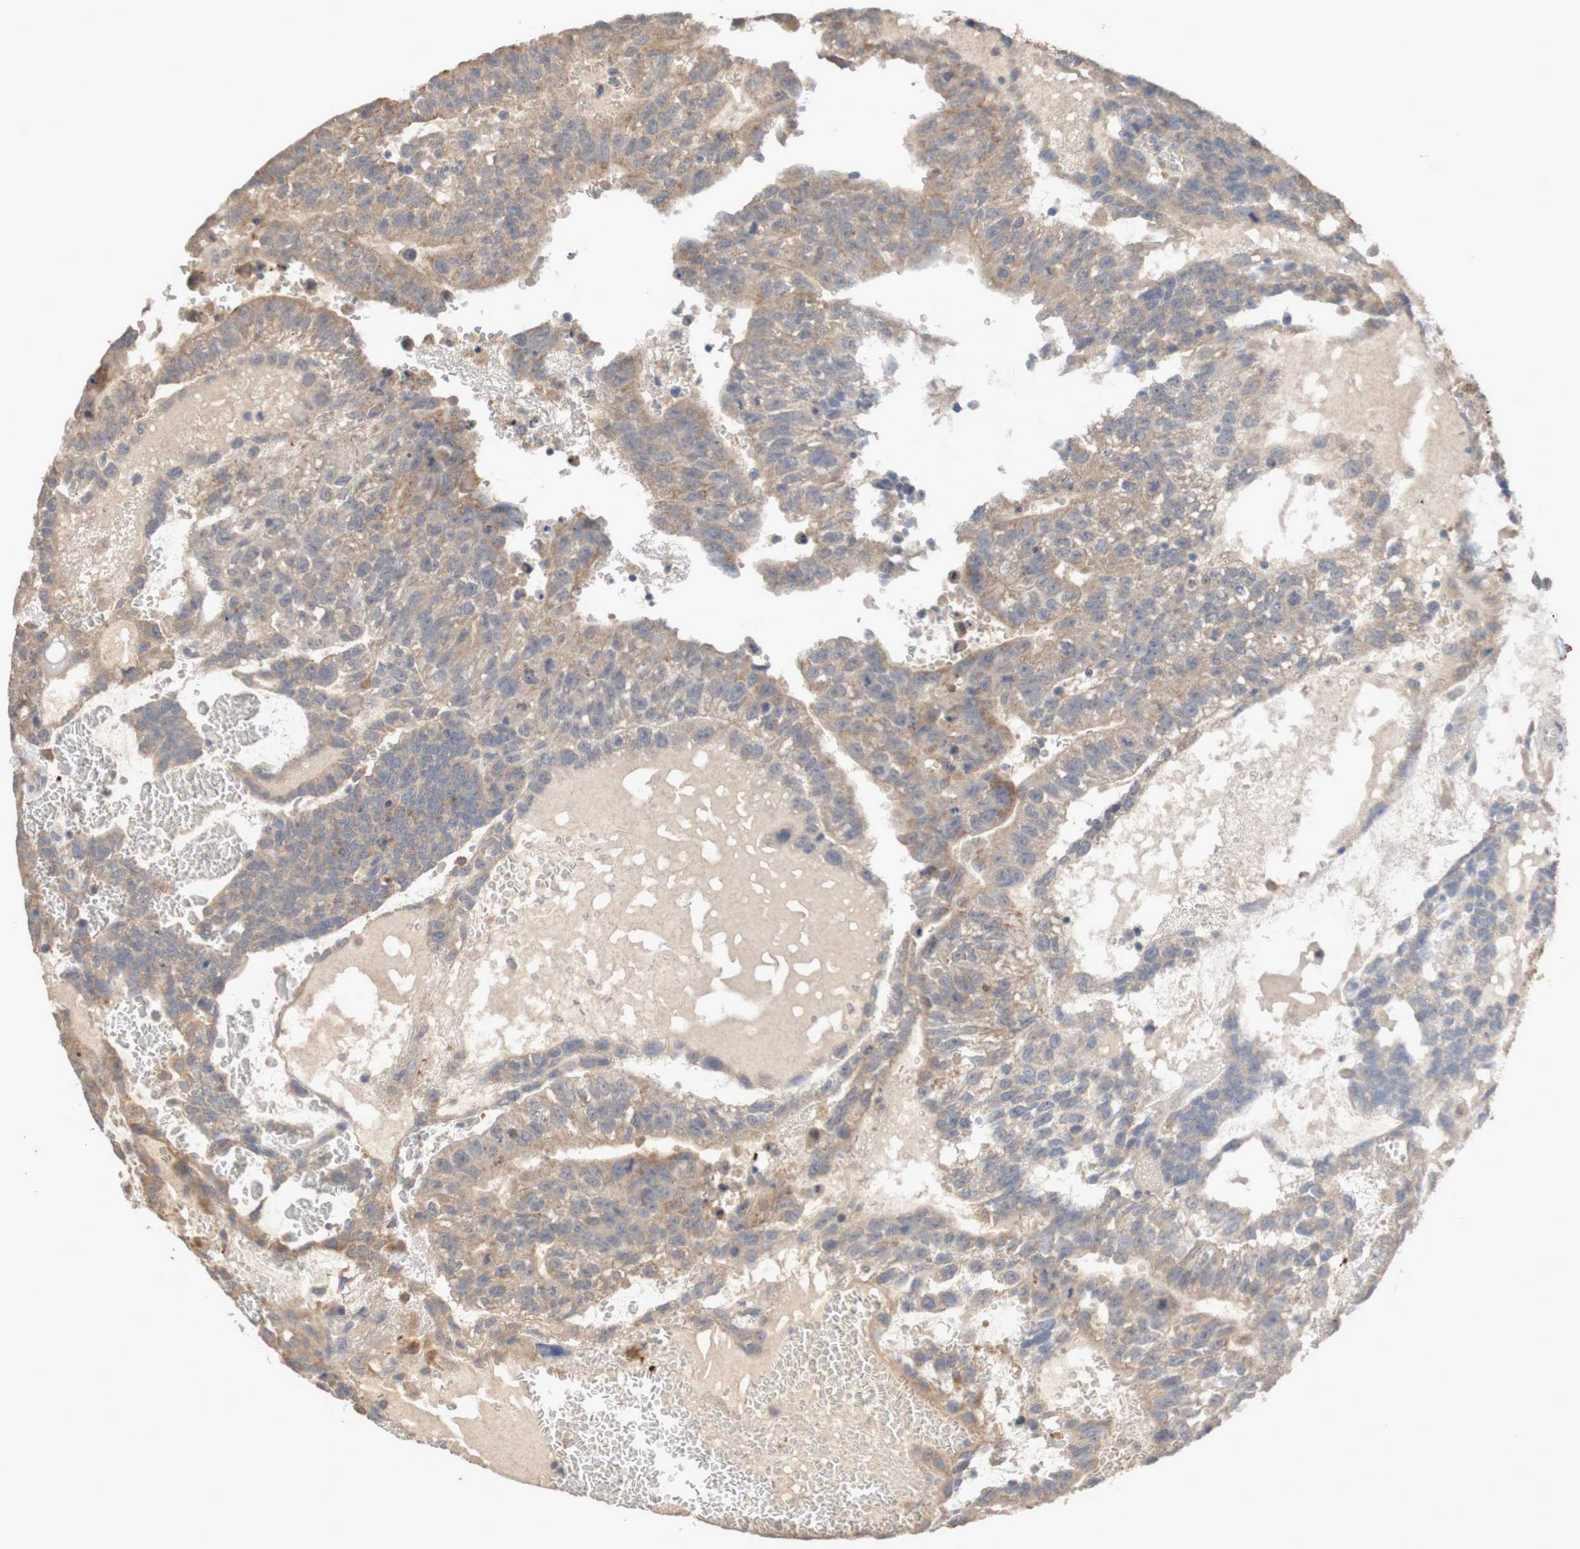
{"staining": {"intensity": "weak", "quantity": ">75%", "location": "cytoplasmic/membranous"}, "tissue": "testis cancer", "cell_type": "Tumor cells", "image_type": "cancer", "snomed": [{"axis": "morphology", "description": "Seminoma, NOS"}, {"axis": "morphology", "description": "Carcinoma, Embryonal, NOS"}, {"axis": "topography", "description": "Testis"}], "caption": "The micrograph reveals immunohistochemical staining of testis cancer (embryonal carcinoma). There is weak cytoplasmic/membranous positivity is seen in approximately >75% of tumor cells.", "gene": "PHYH", "patient": {"sex": "male", "age": 52}}